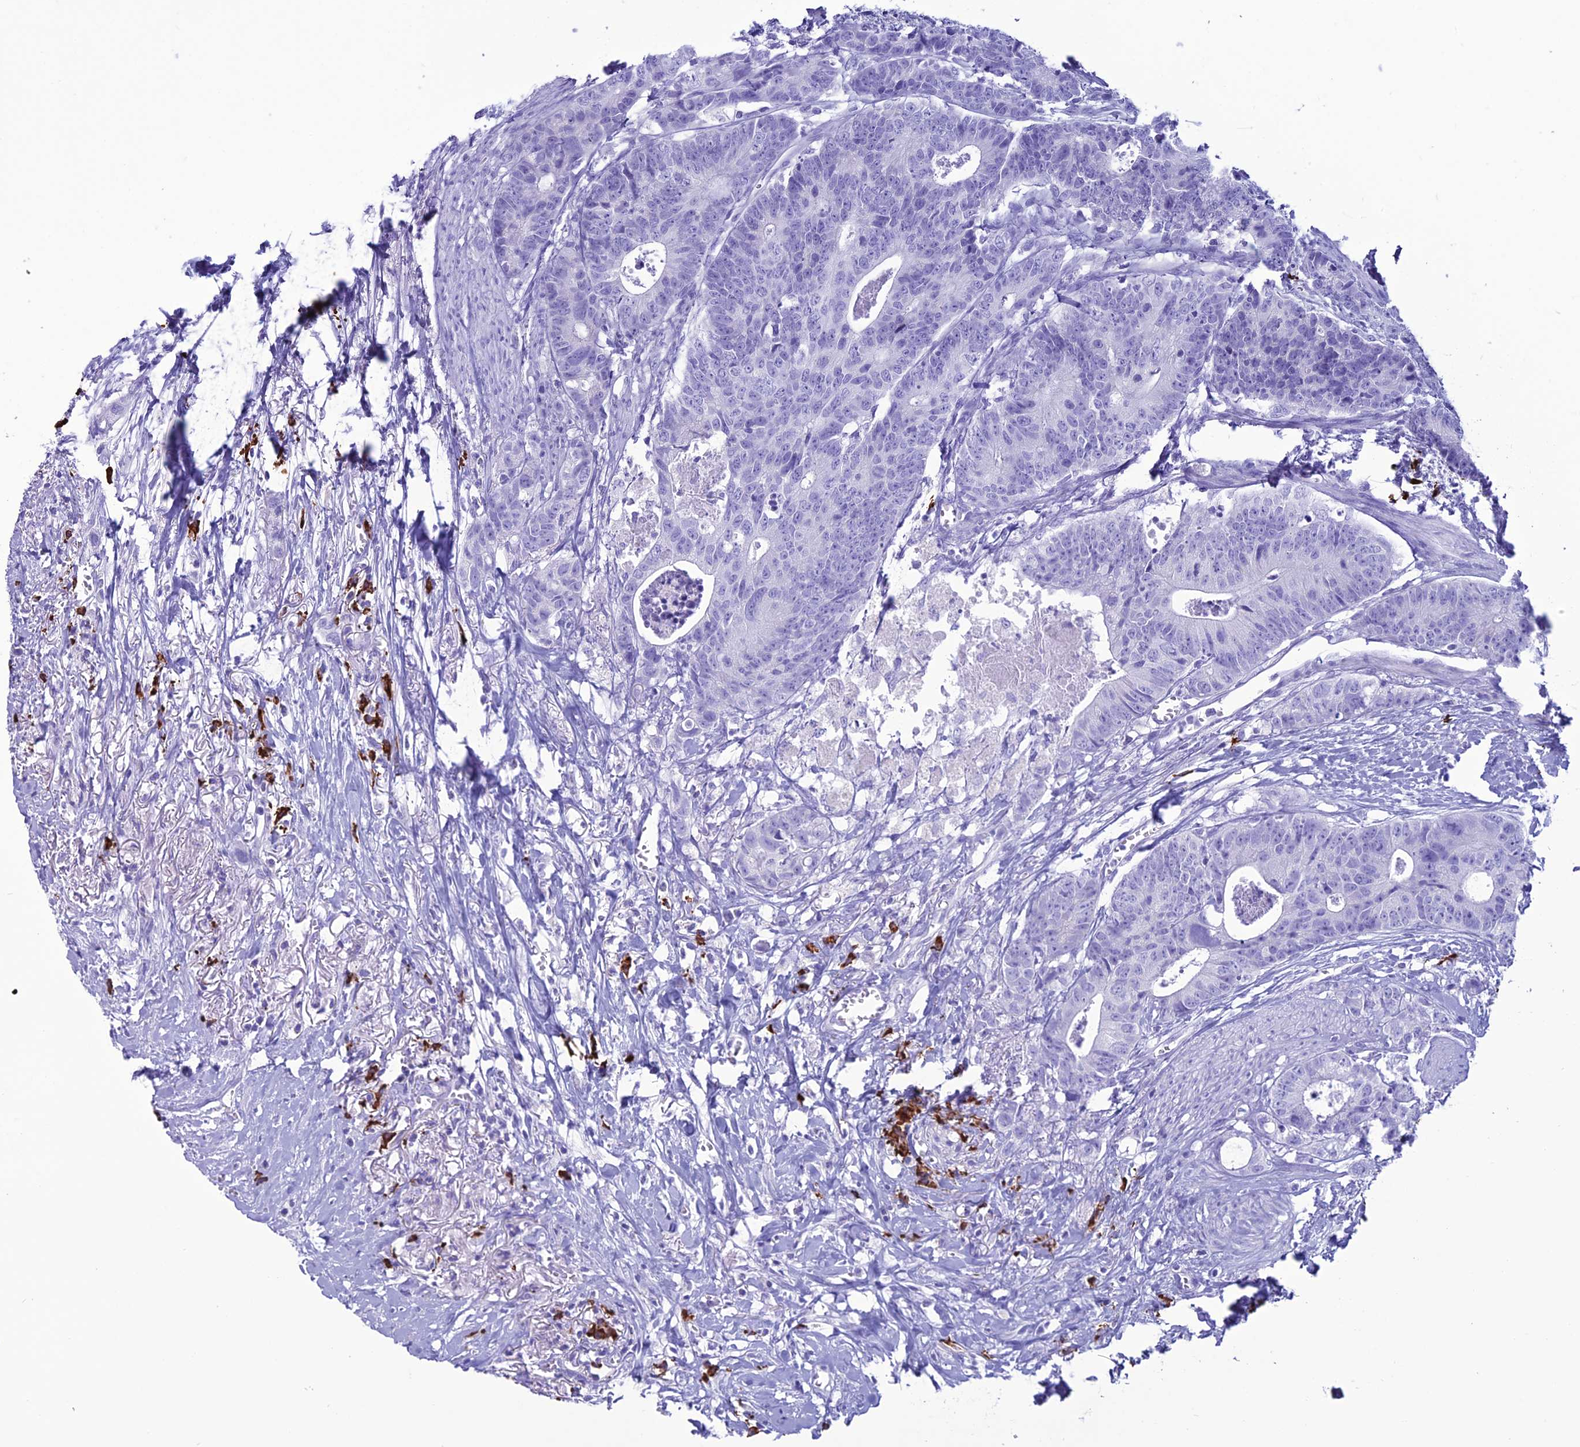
{"staining": {"intensity": "negative", "quantity": "none", "location": "none"}, "tissue": "colorectal cancer", "cell_type": "Tumor cells", "image_type": "cancer", "snomed": [{"axis": "morphology", "description": "Adenocarcinoma, NOS"}, {"axis": "topography", "description": "Colon"}], "caption": "Human colorectal cancer stained for a protein using immunohistochemistry (IHC) demonstrates no staining in tumor cells.", "gene": "MZB1", "patient": {"sex": "female", "age": 57}}